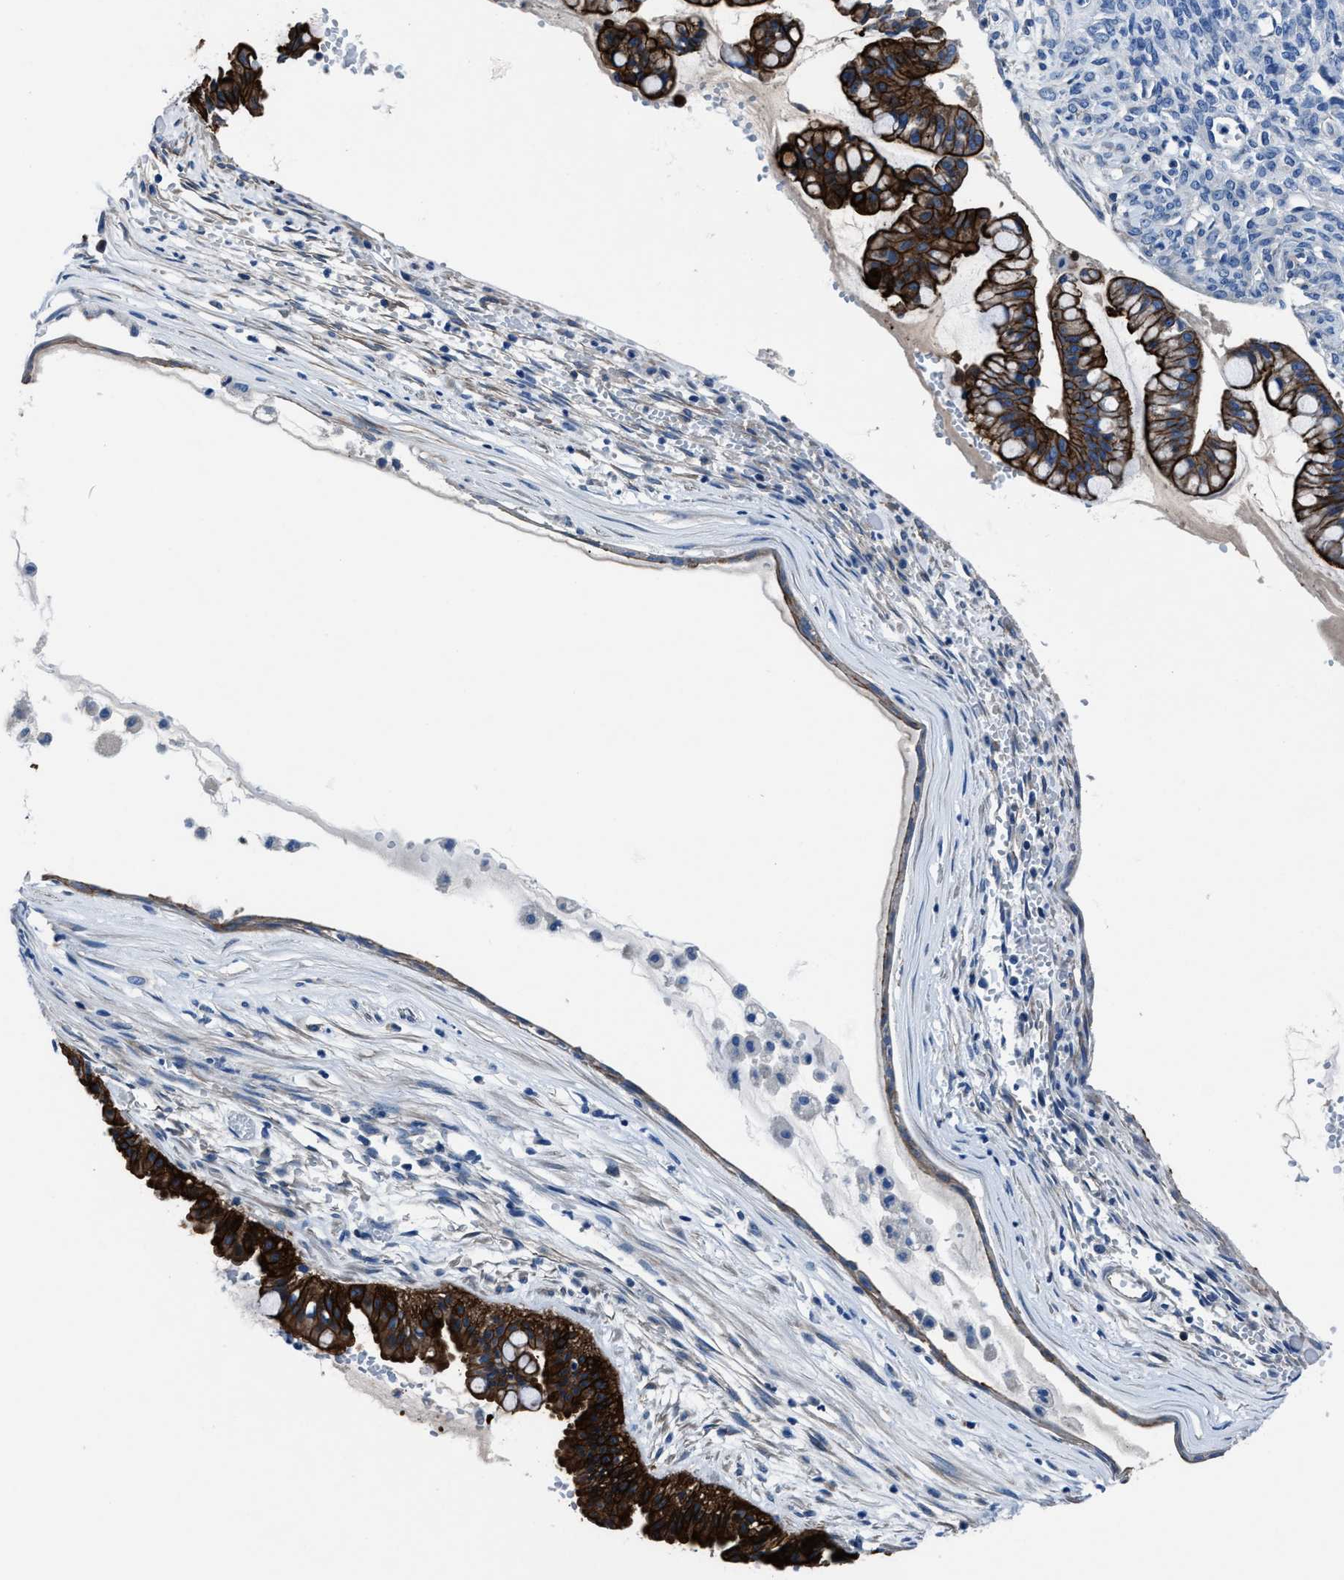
{"staining": {"intensity": "strong", "quantity": ">75%", "location": "cytoplasmic/membranous"}, "tissue": "ovarian cancer", "cell_type": "Tumor cells", "image_type": "cancer", "snomed": [{"axis": "morphology", "description": "Cystadenocarcinoma, mucinous, NOS"}, {"axis": "topography", "description": "Ovary"}], "caption": "Immunohistochemistry histopathology image of human ovarian mucinous cystadenocarcinoma stained for a protein (brown), which shows high levels of strong cytoplasmic/membranous expression in approximately >75% of tumor cells.", "gene": "LMO7", "patient": {"sex": "female", "age": 73}}